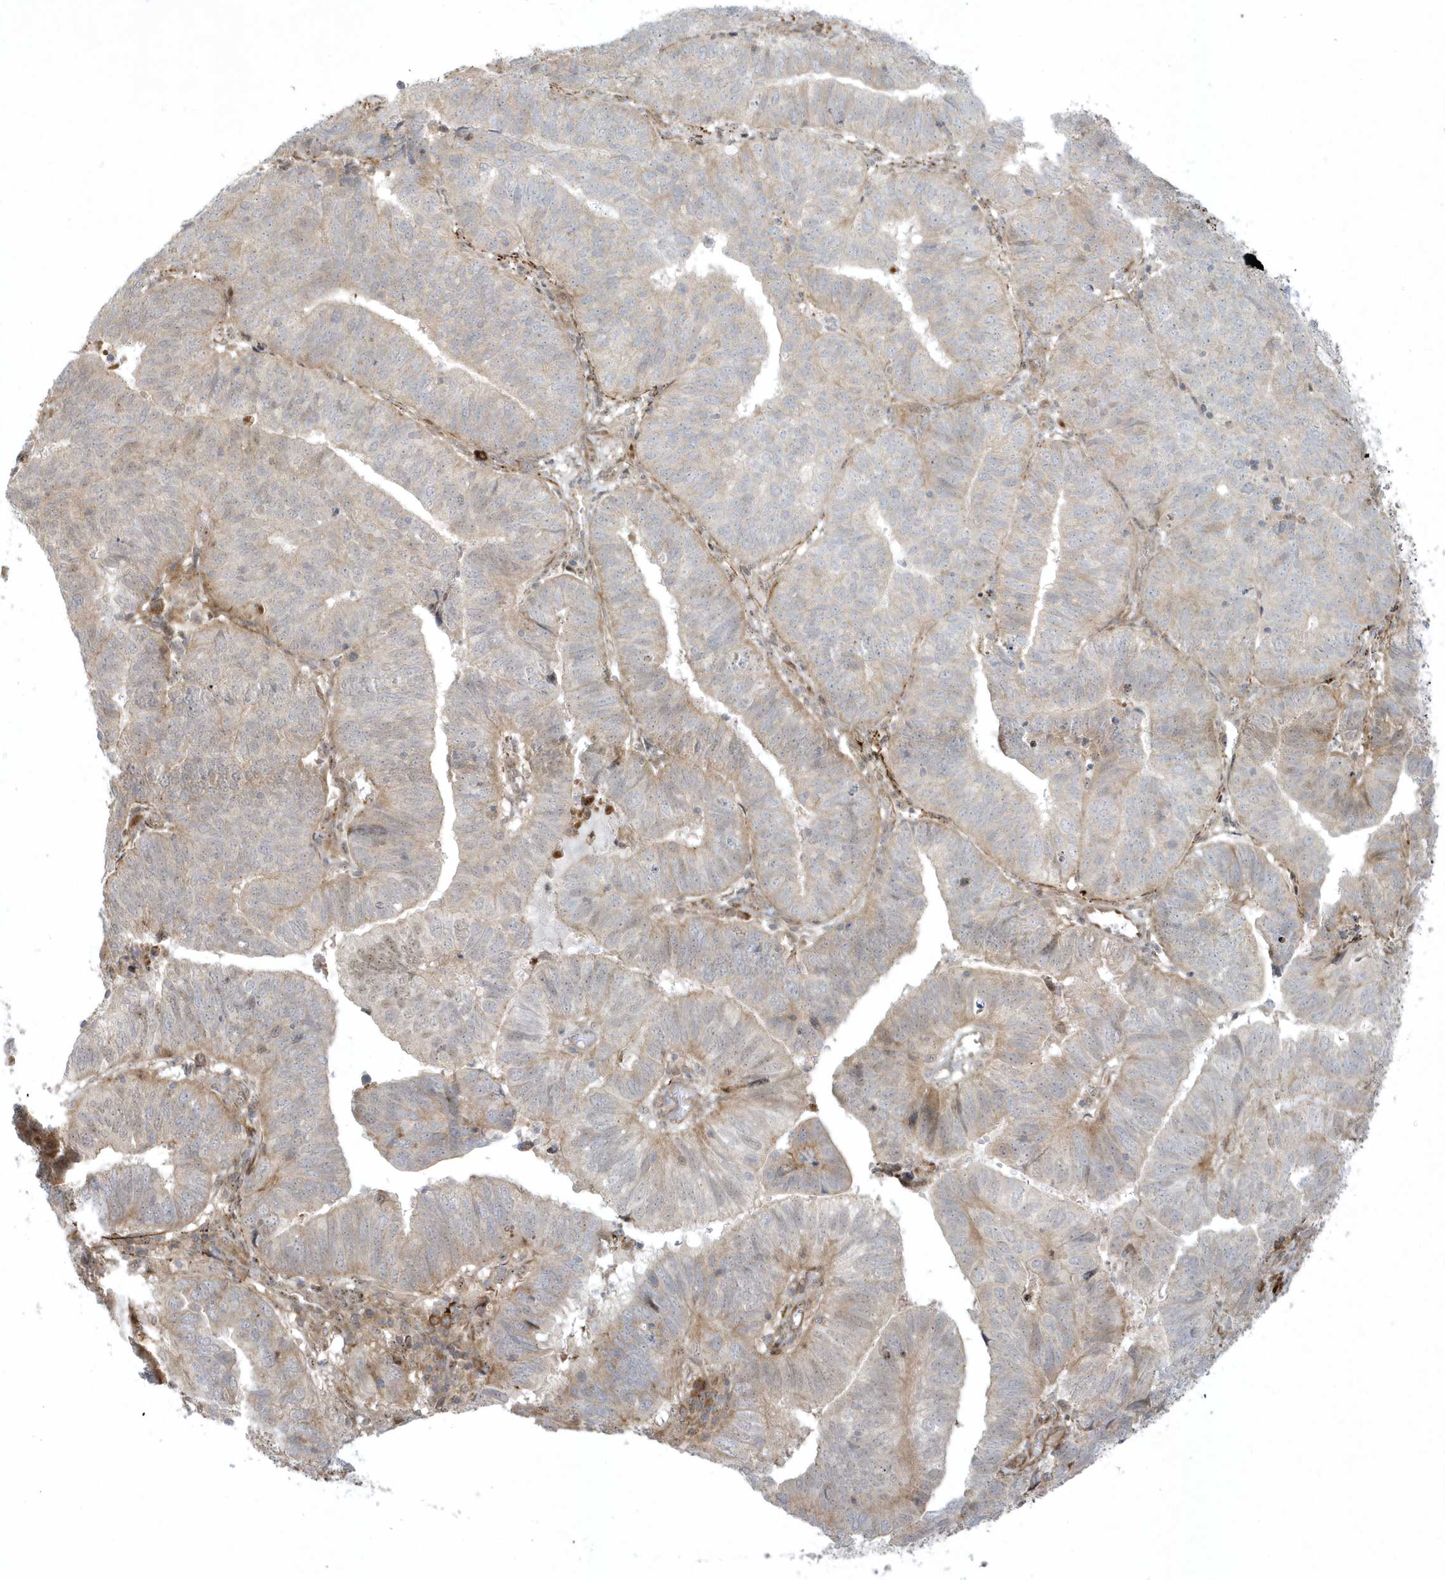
{"staining": {"intensity": "weak", "quantity": "<25%", "location": "cytoplasmic/membranous"}, "tissue": "endometrial cancer", "cell_type": "Tumor cells", "image_type": "cancer", "snomed": [{"axis": "morphology", "description": "Adenocarcinoma, NOS"}, {"axis": "topography", "description": "Uterus"}], "caption": "Immunohistochemistry of human endometrial cancer demonstrates no staining in tumor cells.", "gene": "MASP2", "patient": {"sex": "female", "age": 77}}